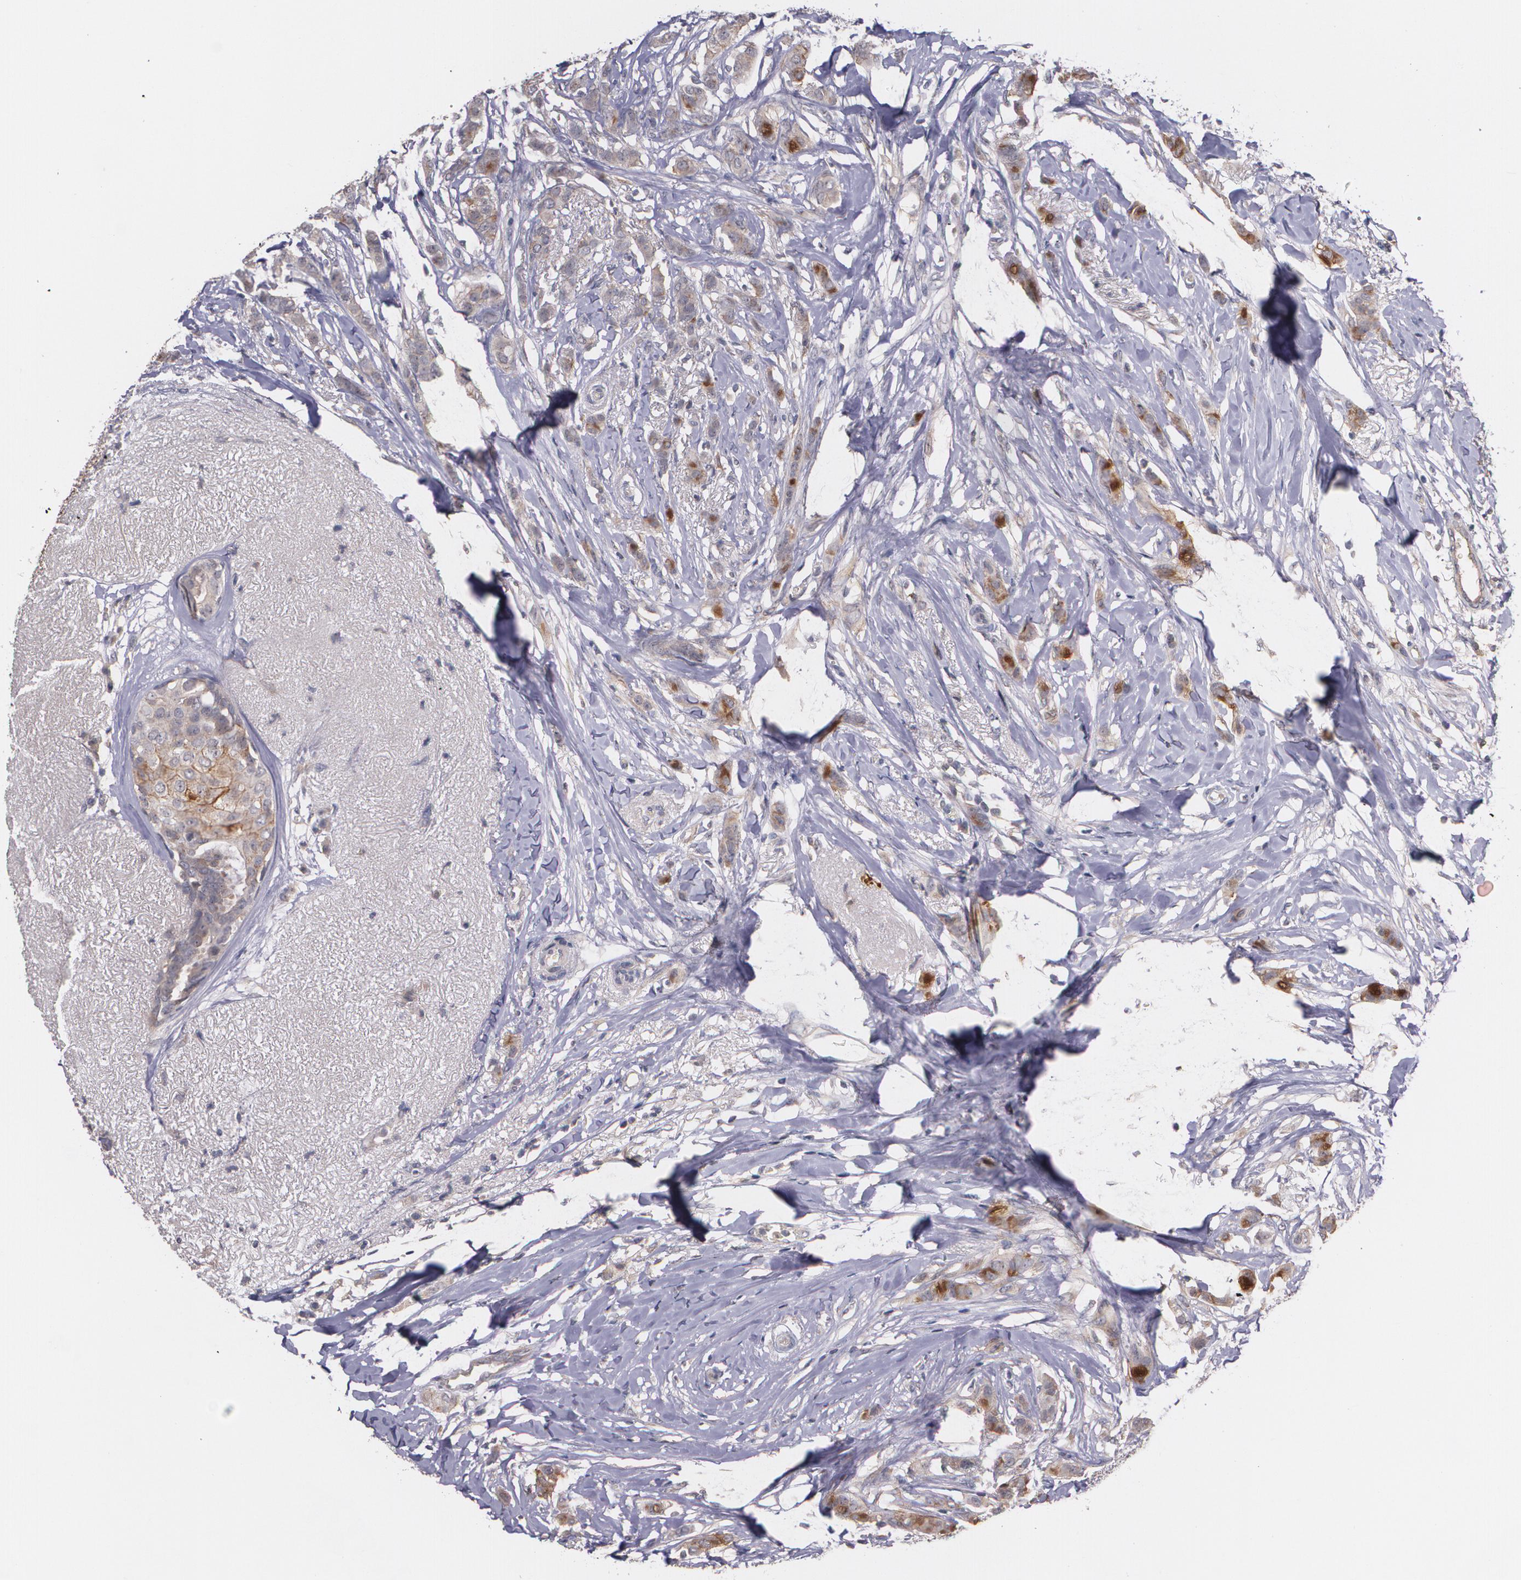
{"staining": {"intensity": "moderate", "quantity": ">75%", "location": "cytoplasmic/membranous"}, "tissue": "breast cancer", "cell_type": "Tumor cells", "image_type": "cancer", "snomed": [{"axis": "morphology", "description": "Lobular carcinoma"}, {"axis": "topography", "description": "Breast"}], "caption": "This histopathology image shows immunohistochemistry (IHC) staining of breast cancer (lobular carcinoma), with medium moderate cytoplasmic/membranous expression in approximately >75% of tumor cells.", "gene": "IFNGR2", "patient": {"sex": "female", "age": 55}}